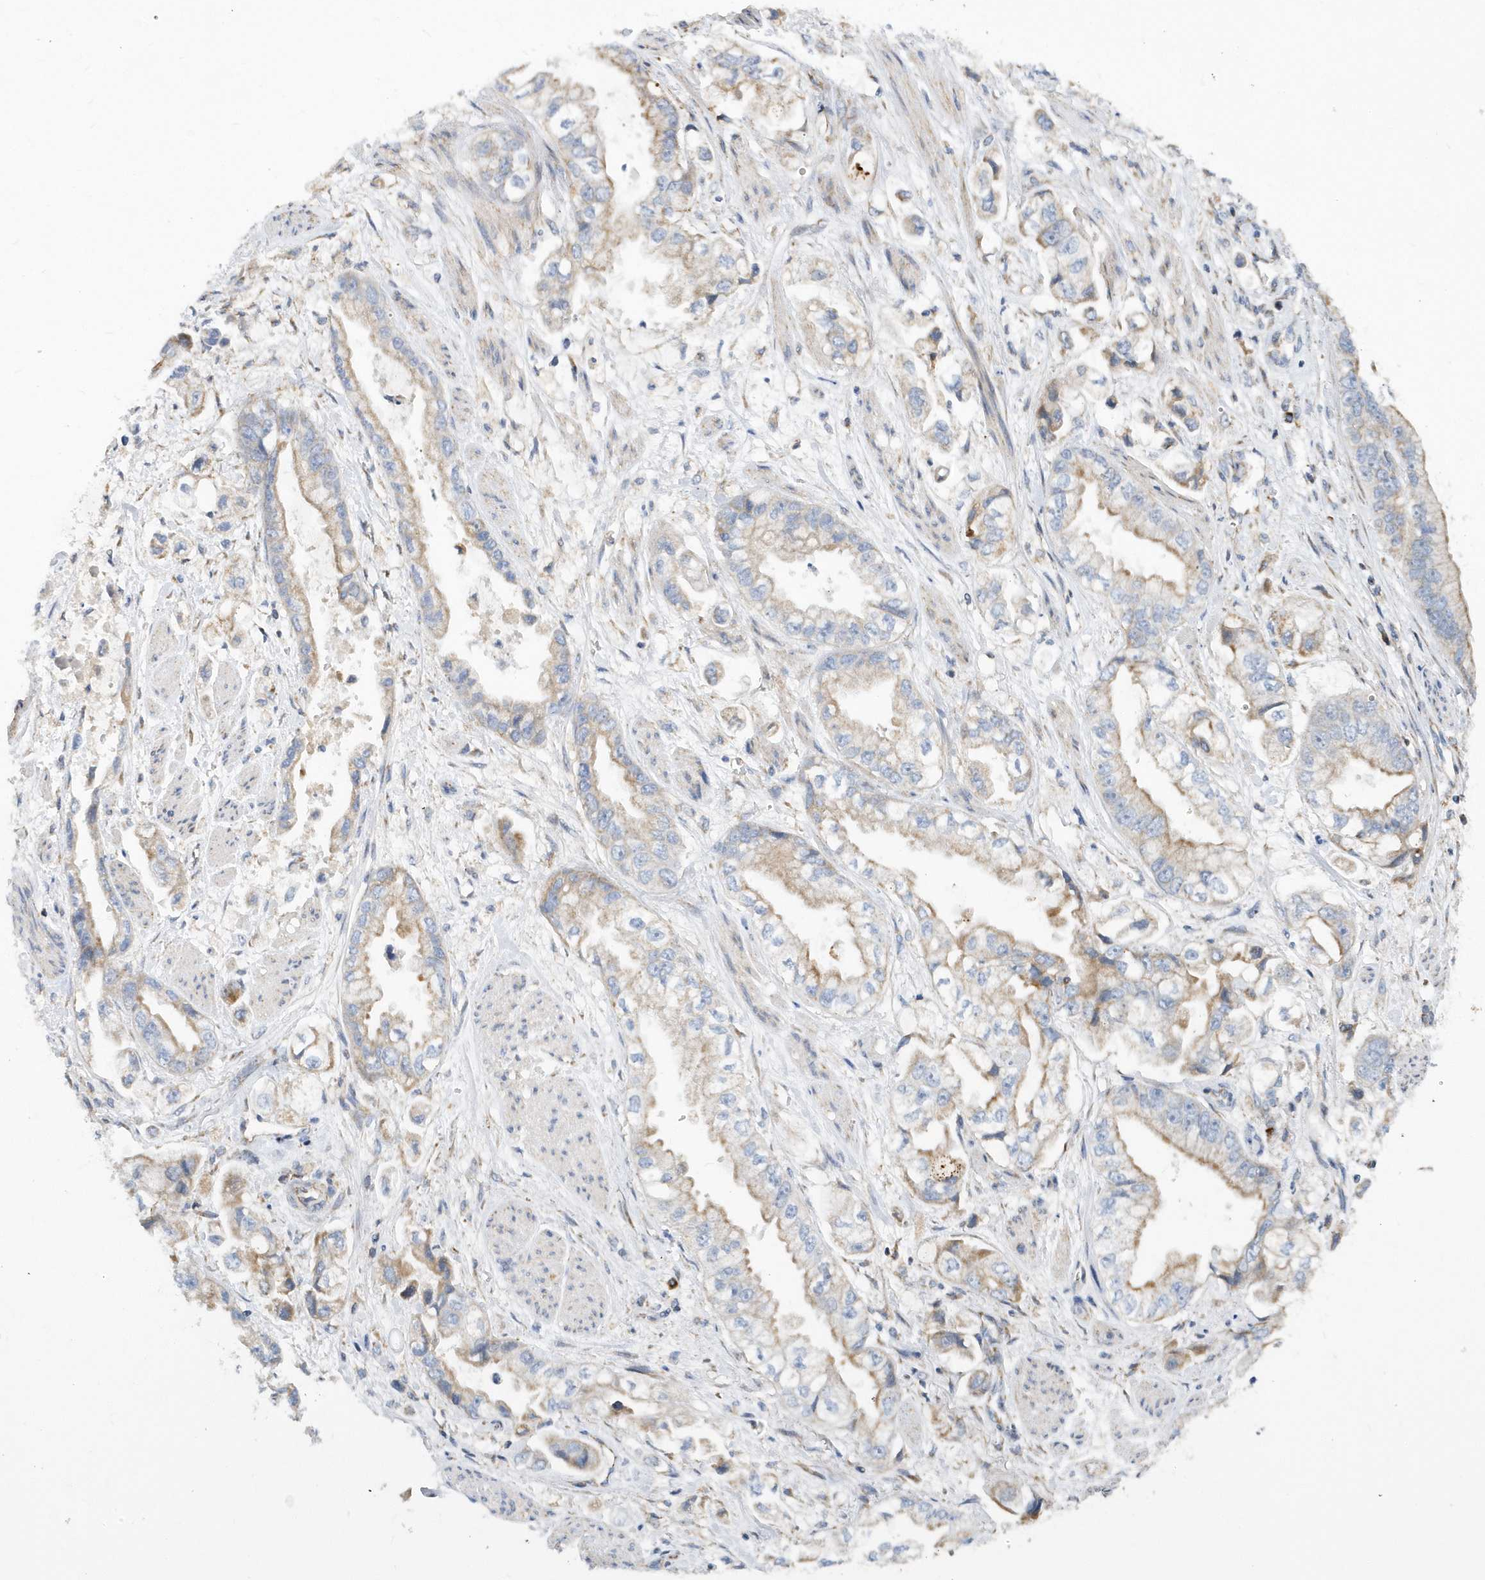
{"staining": {"intensity": "weak", "quantity": "25%-75%", "location": "cytoplasmic/membranous"}, "tissue": "stomach cancer", "cell_type": "Tumor cells", "image_type": "cancer", "snomed": [{"axis": "morphology", "description": "Adenocarcinoma, NOS"}, {"axis": "topography", "description": "Stomach"}], "caption": "This is an image of immunohistochemistry (IHC) staining of stomach cancer, which shows weak expression in the cytoplasmic/membranous of tumor cells.", "gene": "VWA5B2", "patient": {"sex": "male", "age": 62}}